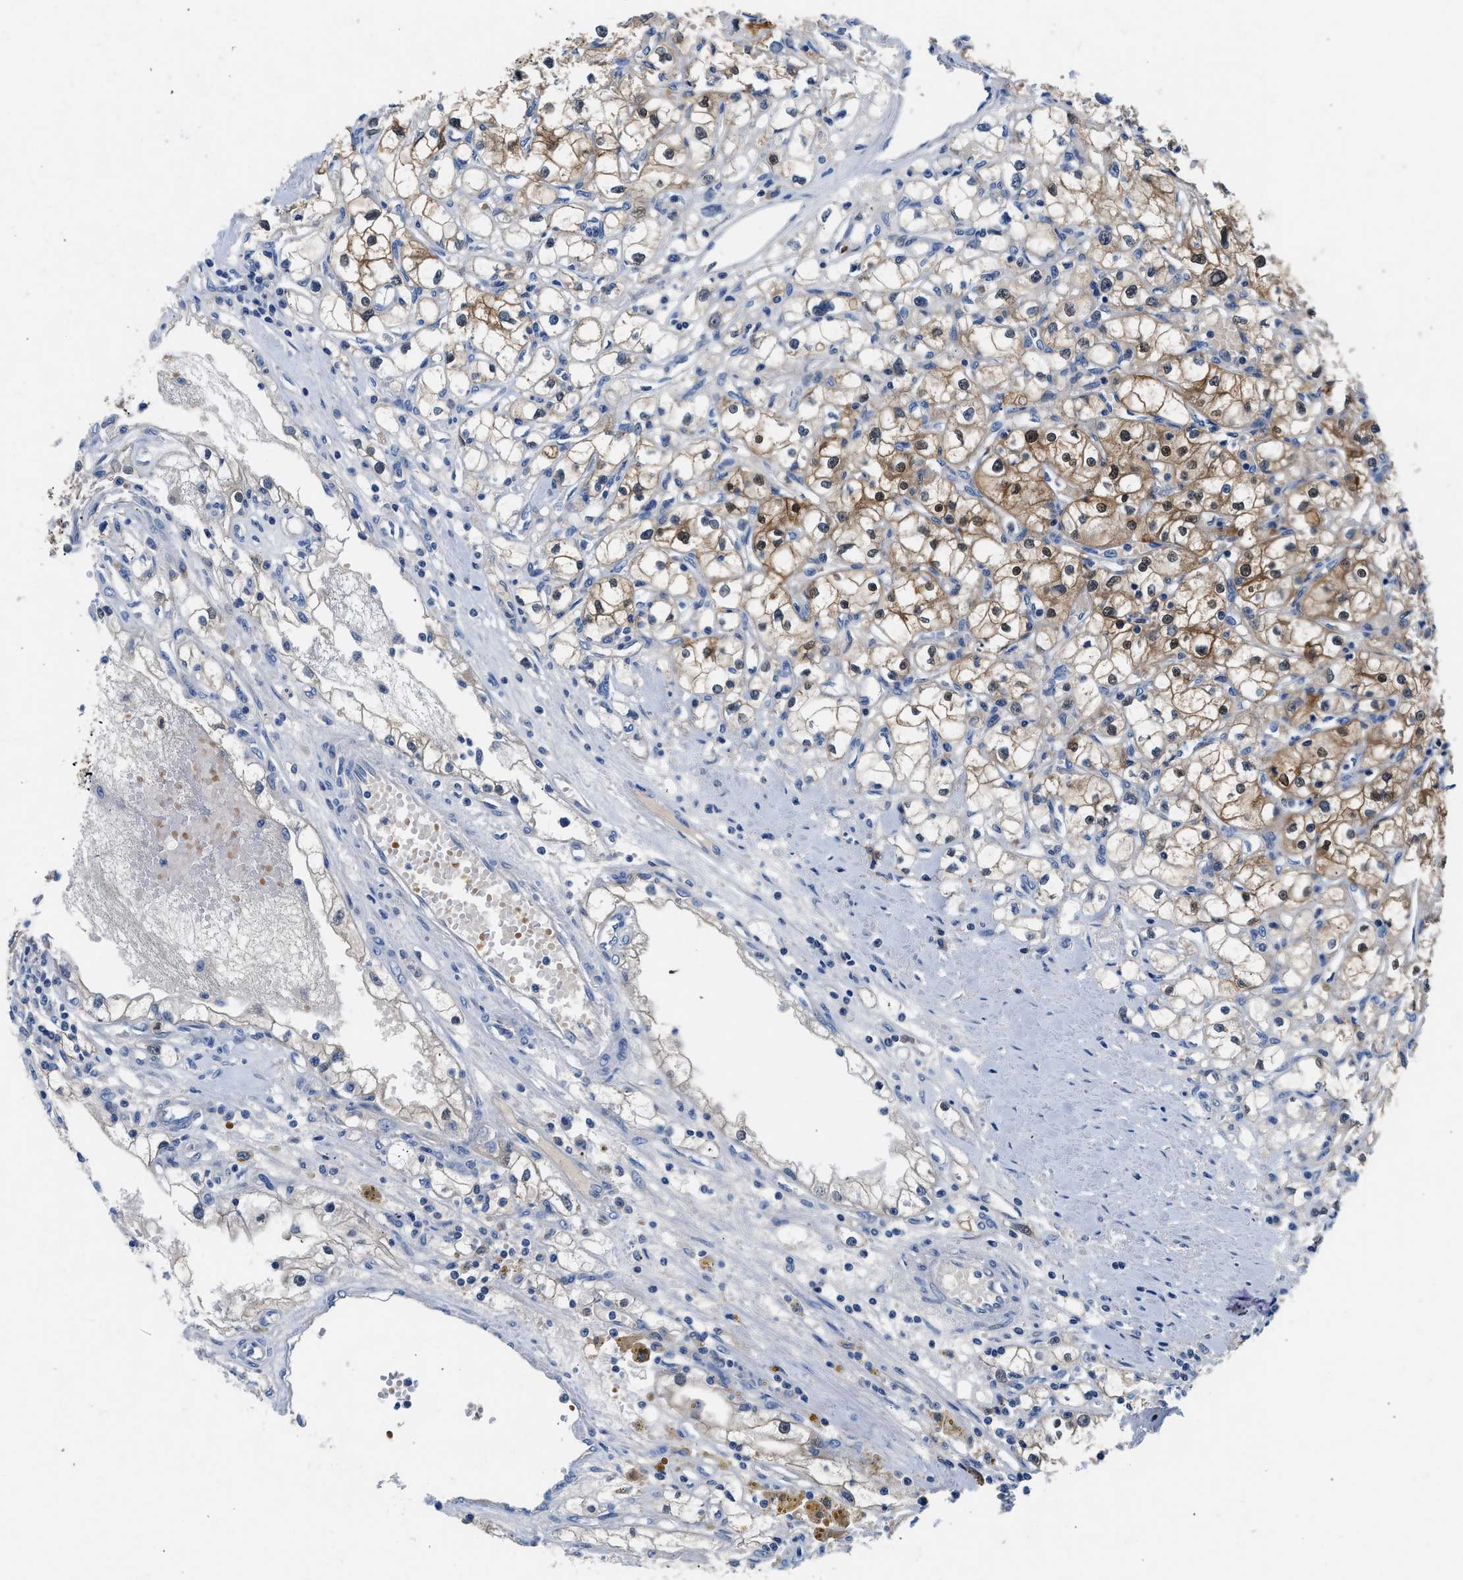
{"staining": {"intensity": "moderate", "quantity": "25%-75%", "location": "cytoplasmic/membranous,nuclear"}, "tissue": "renal cancer", "cell_type": "Tumor cells", "image_type": "cancer", "snomed": [{"axis": "morphology", "description": "Adenocarcinoma, NOS"}, {"axis": "topography", "description": "Kidney"}], "caption": "An IHC micrograph of tumor tissue is shown. Protein staining in brown labels moderate cytoplasmic/membranous and nuclear positivity in renal cancer (adenocarcinoma) within tumor cells.", "gene": "FADS6", "patient": {"sex": "male", "age": 56}}